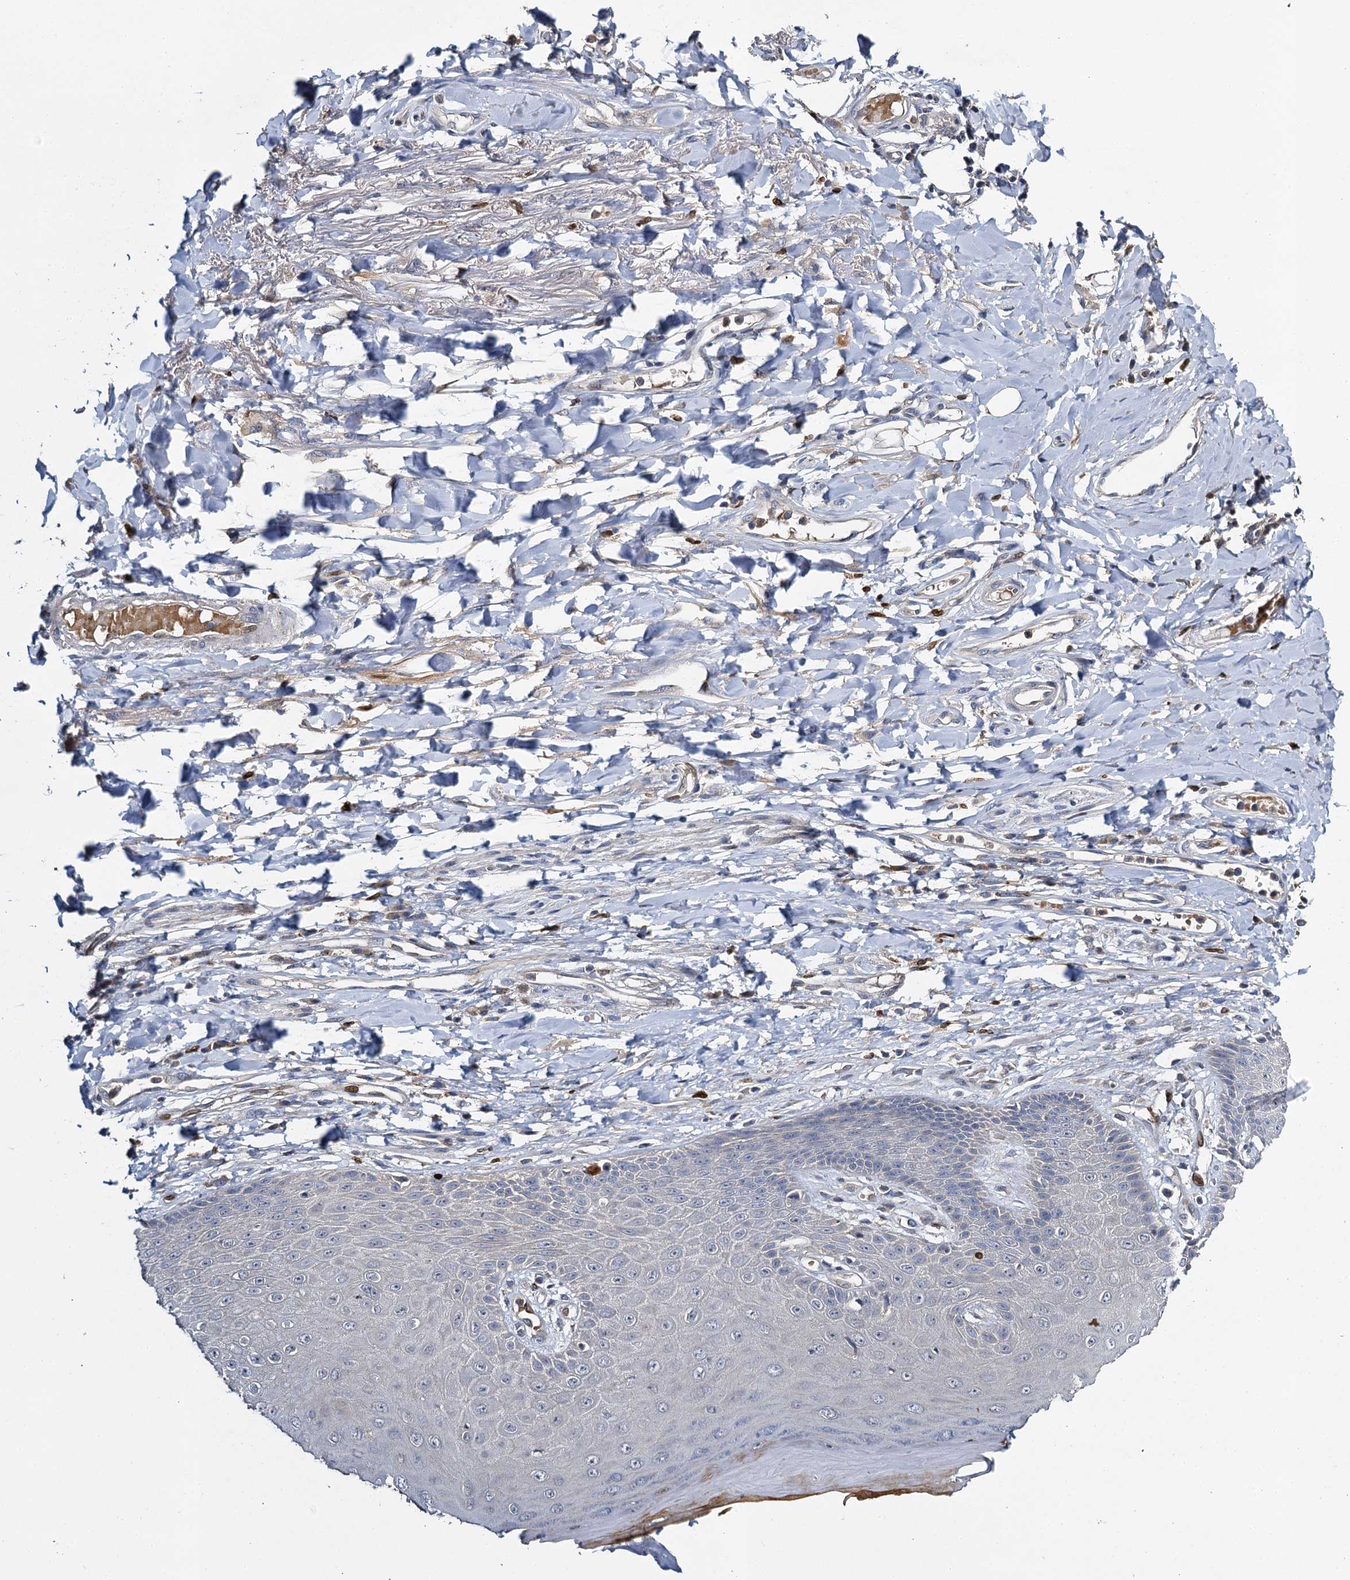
{"staining": {"intensity": "moderate", "quantity": "<25%", "location": "cytoplasmic/membranous"}, "tissue": "skin", "cell_type": "Epidermal cells", "image_type": "normal", "snomed": [{"axis": "morphology", "description": "Normal tissue, NOS"}, {"axis": "topography", "description": "Anal"}], "caption": "IHC image of unremarkable skin stained for a protein (brown), which displays low levels of moderate cytoplasmic/membranous positivity in approximately <25% of epidermal cells.", "gene": "SLC11A2", "patient": {"sex": "male", "age": 78}}